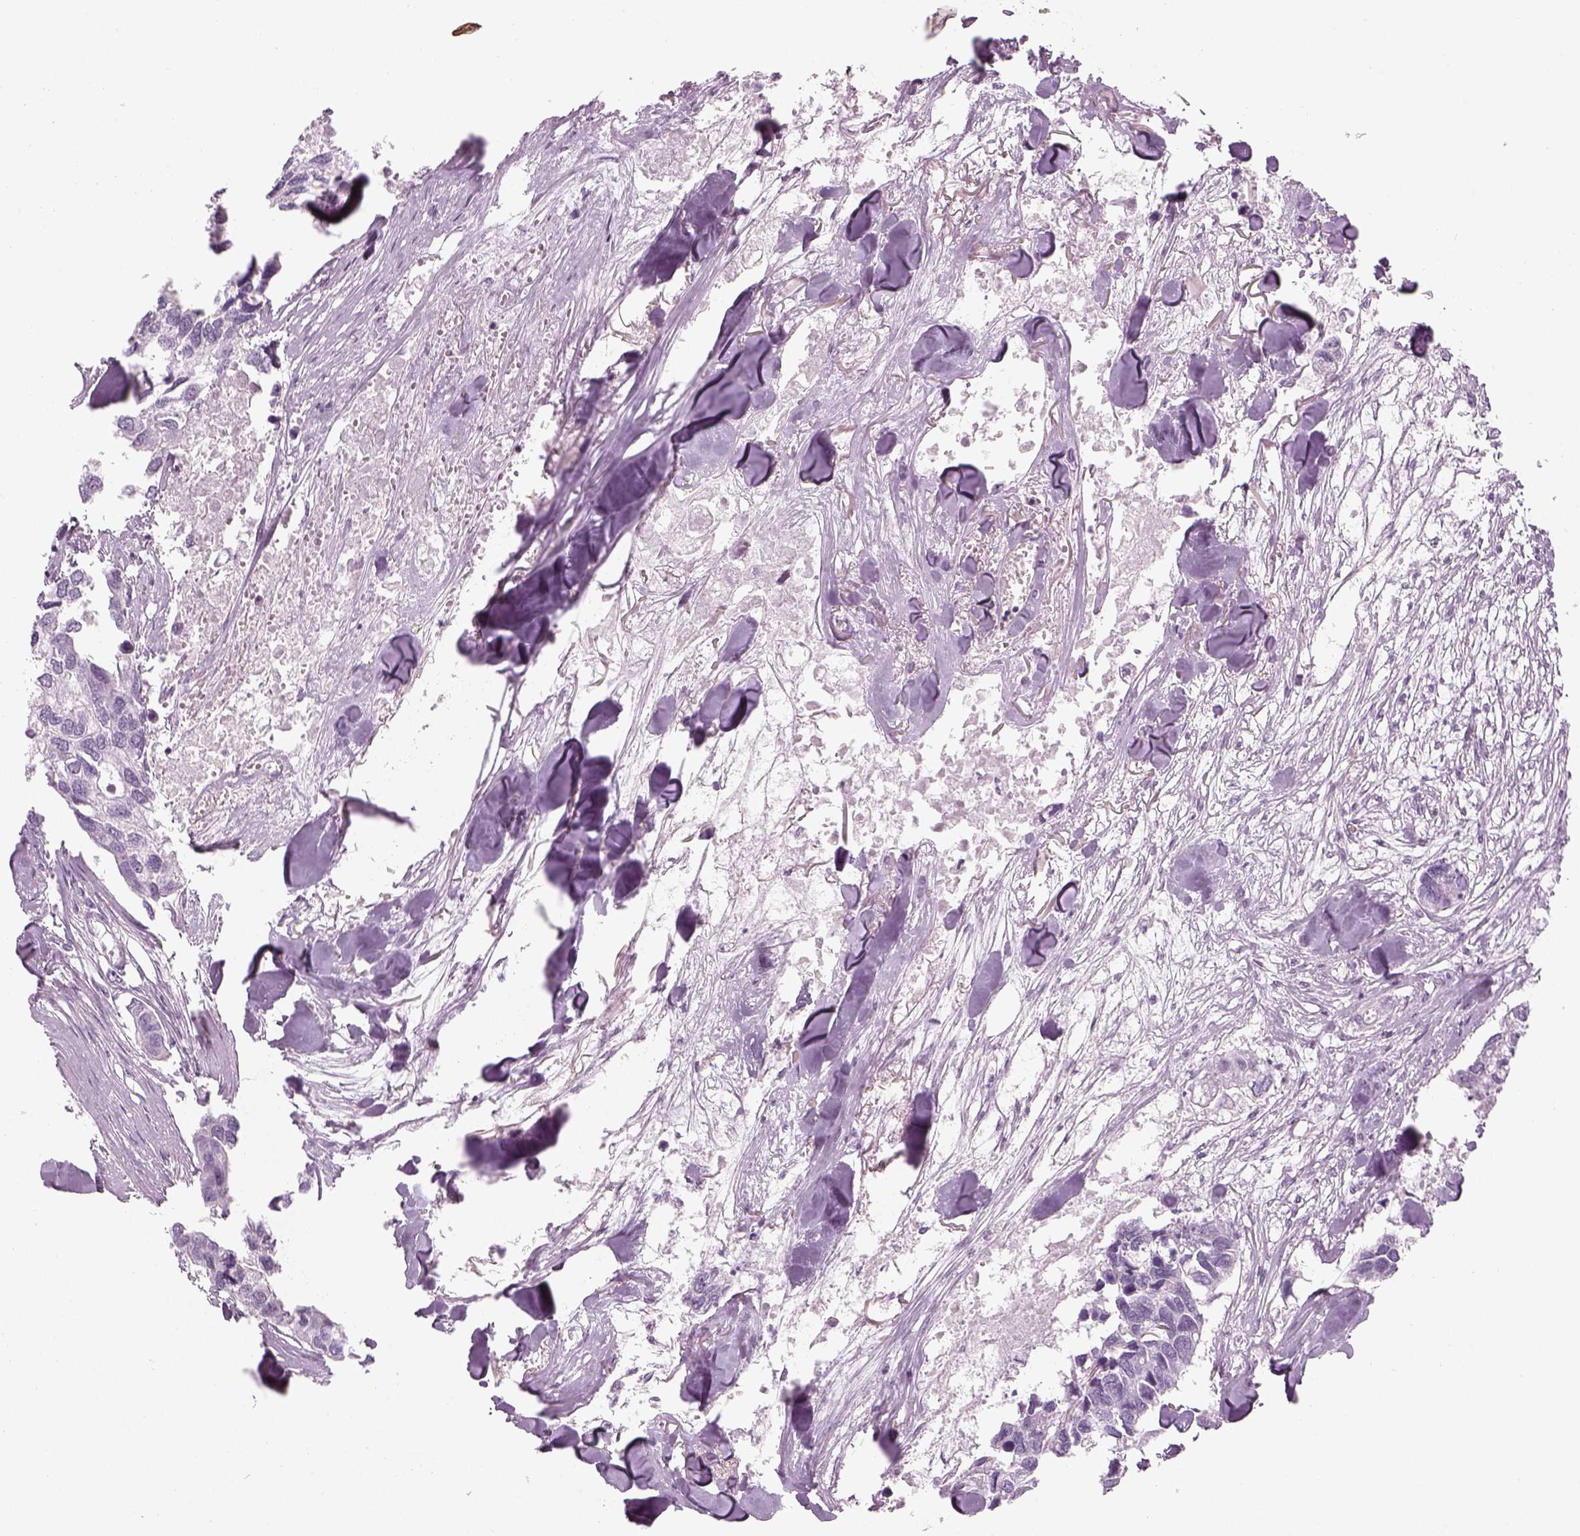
{"staining": {"intensity": "negative", "quantity": "none", "location": "none"}, "tissue": "breast cancer", "cell_type": "Tumor cells", "image_type": "cancer", "snomed": [{"axis": "morphology", "description": "Duct carcinoma"}, {"axis": "topography", "description": "Breast"}], "caption": "DAB immunohistochemical staining of human breast cancer (invasive ductal carcinoma) displays no significant expression in tumor cells.", "gene": "SAG", "patient": {"sex": "female", "age": 83}}